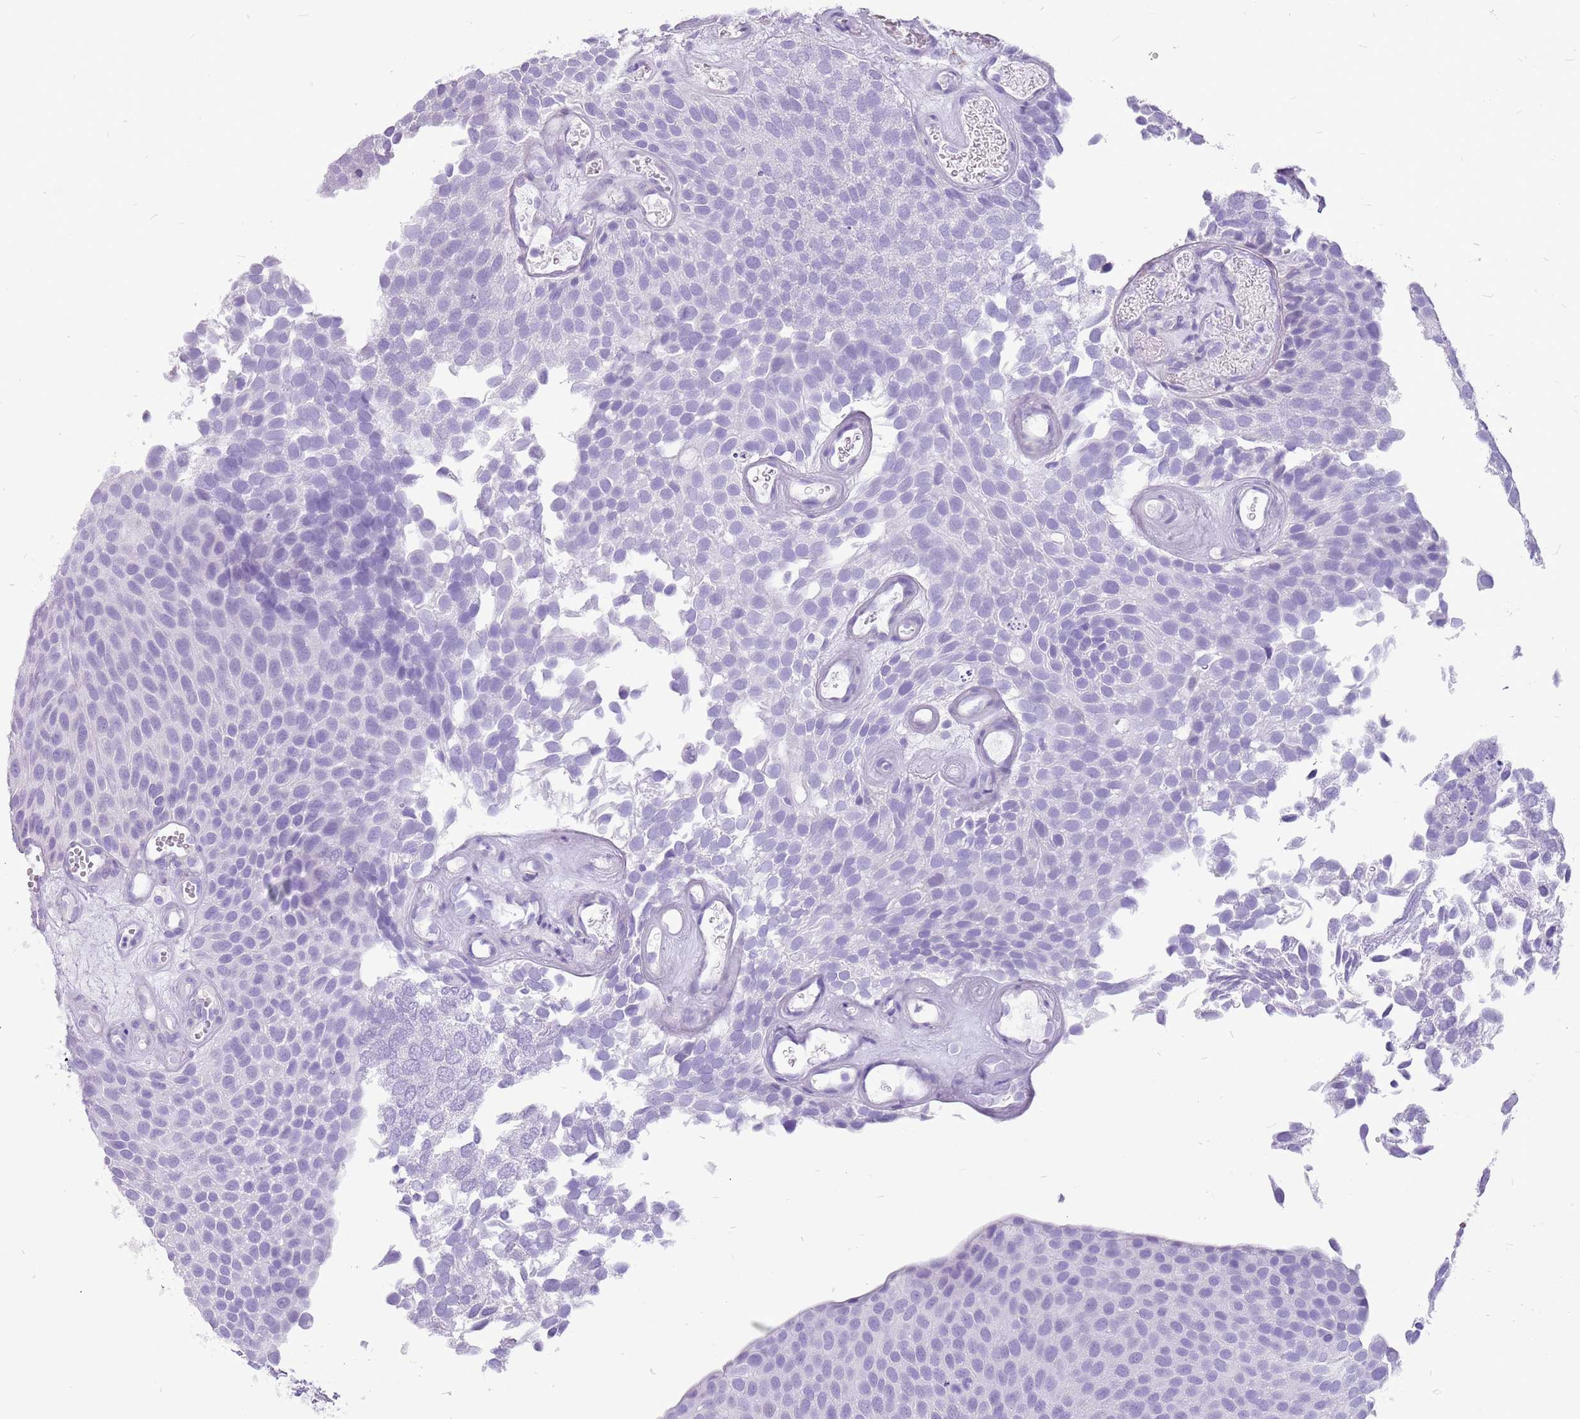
{"staining": {"intensity": "negative", "quantity": "none", "location": "none"}, "tissue": "urothelial cancer", "cell_type": "Tumor cells", "image_type": "cancer", "snomed": [{"axis": "morphology", "description": "Urothelial carcinoma, Low grade"}, {"axis": "topography", "description": "Urinary bladder"}], "caption": "Immunohistochemistry (IHC) photomicrograph of human urothelial carcinoma (low-grade) stained for a protein (brown), which displays no positivity in tumor cells.", "gene": "ACSS3", "patient": {"sex": "male", "age": 89}}